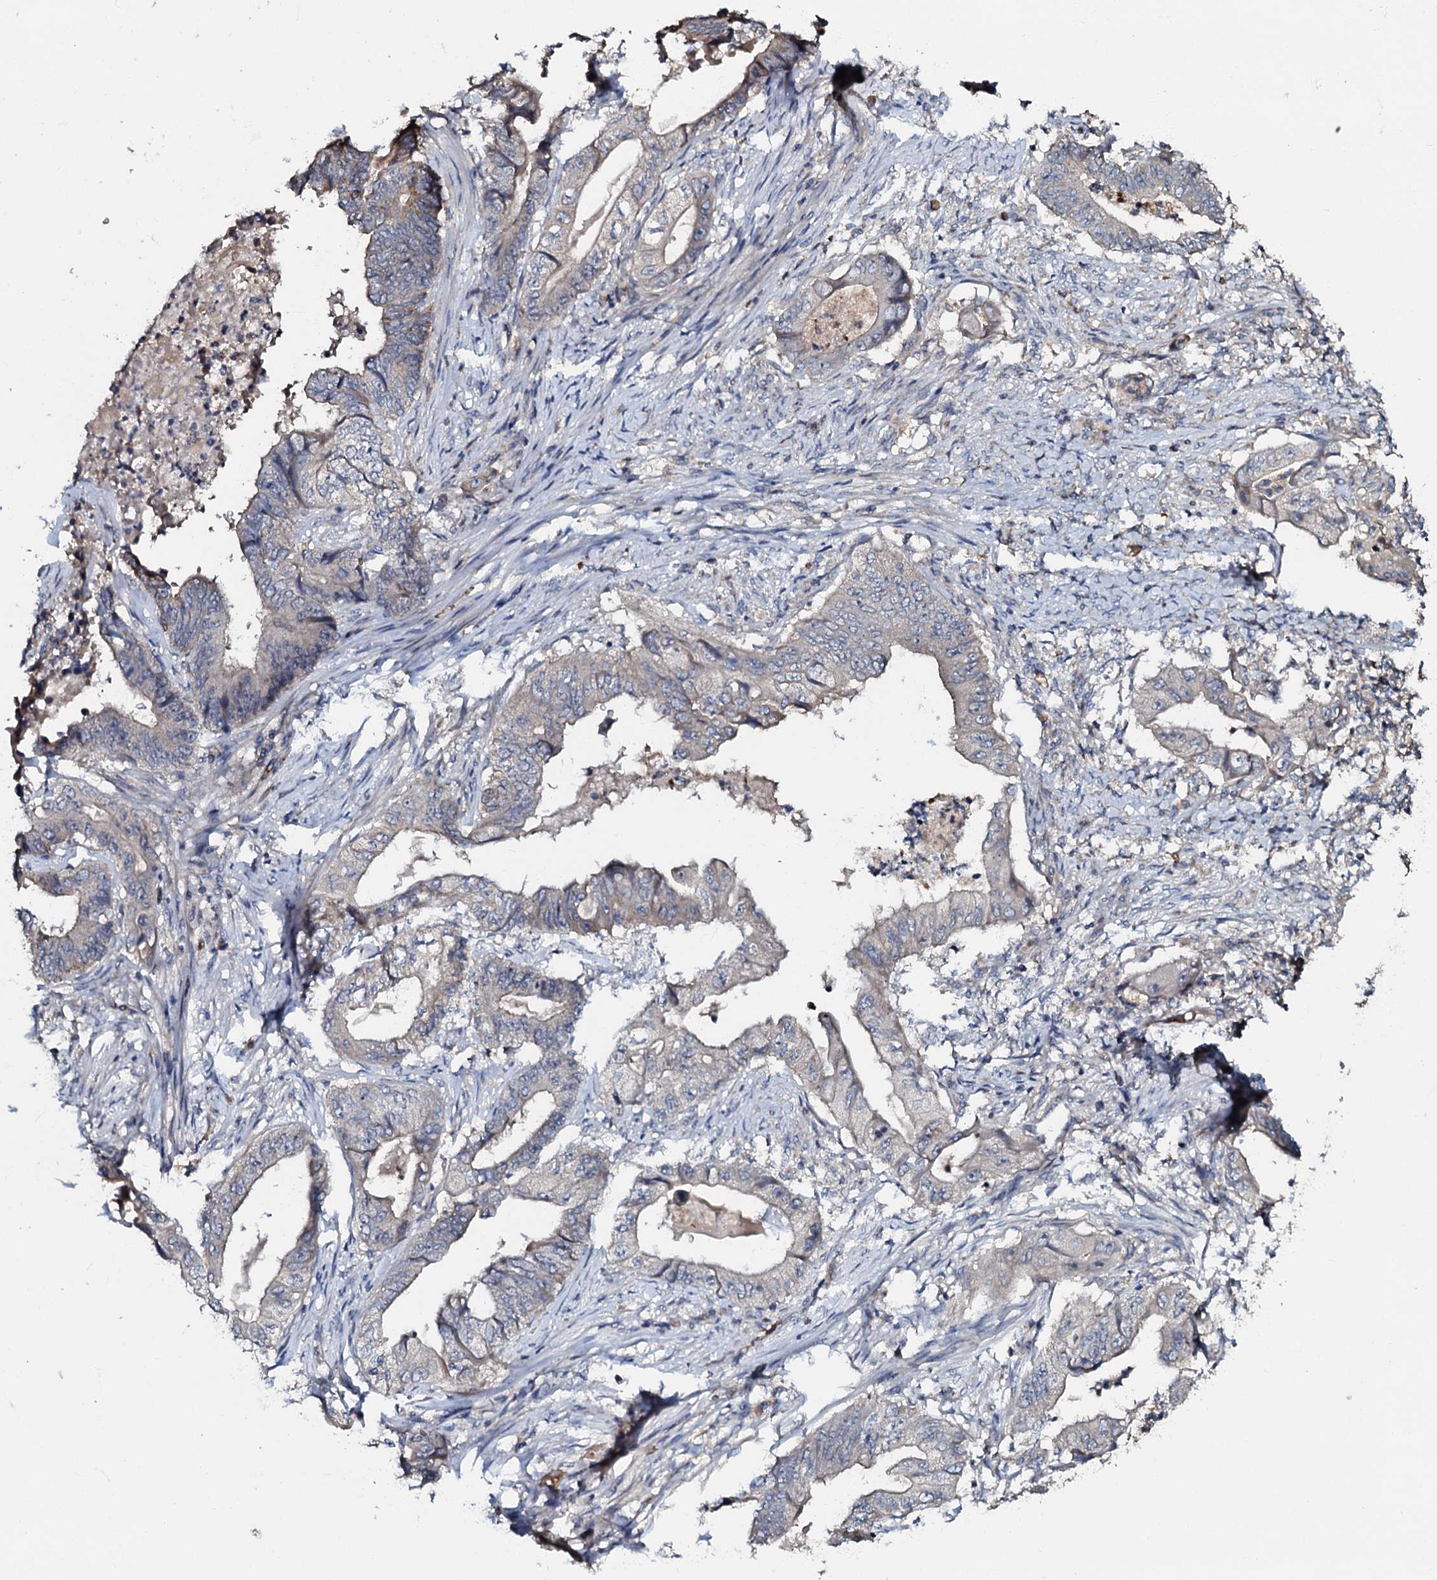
{"staining": {"intensity": "weak", "quantity": "<25%", "location": "cytoplasmic/membranous"}, "tissue": "stomach cancer", "cell_type": "Tumor cells", "image_type": "cancer", "snomed": [{"axis": "morphology", "description": "Adenocarcinoma, NOS"}, {"axis": "topography", "description": "Stomach"}], "caption": "The micrograph displays no staining of tumor cells in stomach adenocarcinoma. Nuclei are stained in blue.", "gene": "CPNE2", "patient": {"sex": "female", "age": 73}}